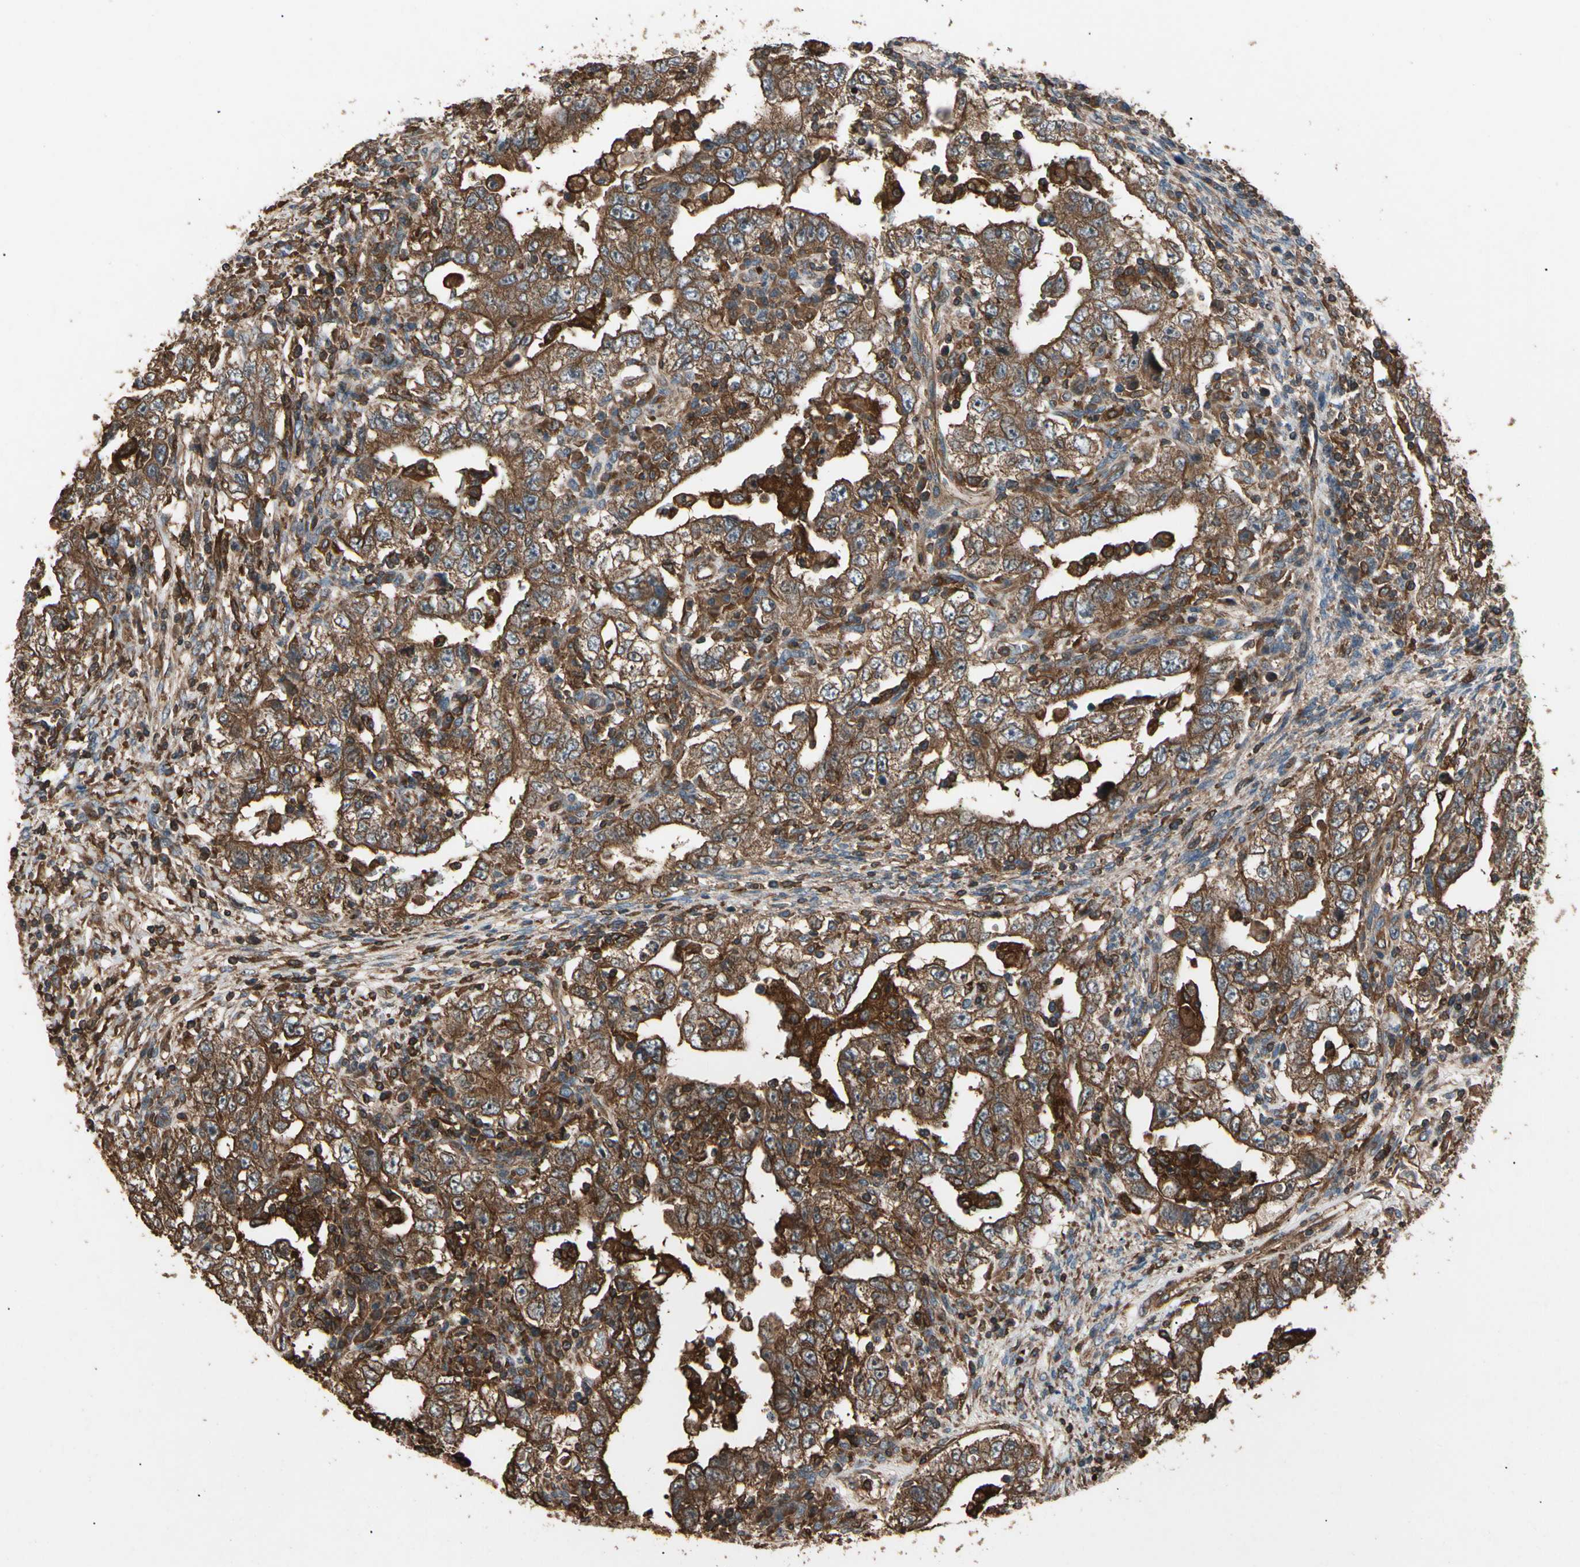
{"staining": {"intensity": "strong", "quantity": ">75%", "location": "cytoplasmic/membranous"}, "tissue": "testis cancer", "cell_type": "Tumor cells", "image_type": "cancer", "snomed": [{"axis": "morphology", "description": "Carcinoma, Embryonal, NOS"}, {"axis": "topography", "description": "Testis"}], "caption": "Tumor cells display high levels of strong cytoplasmic/membranous expression in approximately >75% of cells in human testis cancer (embryonal carcinoma). Nuclei are stained in blue.", "gene": "AGBL2", "patient": {"sex": "male", "age": 26}}